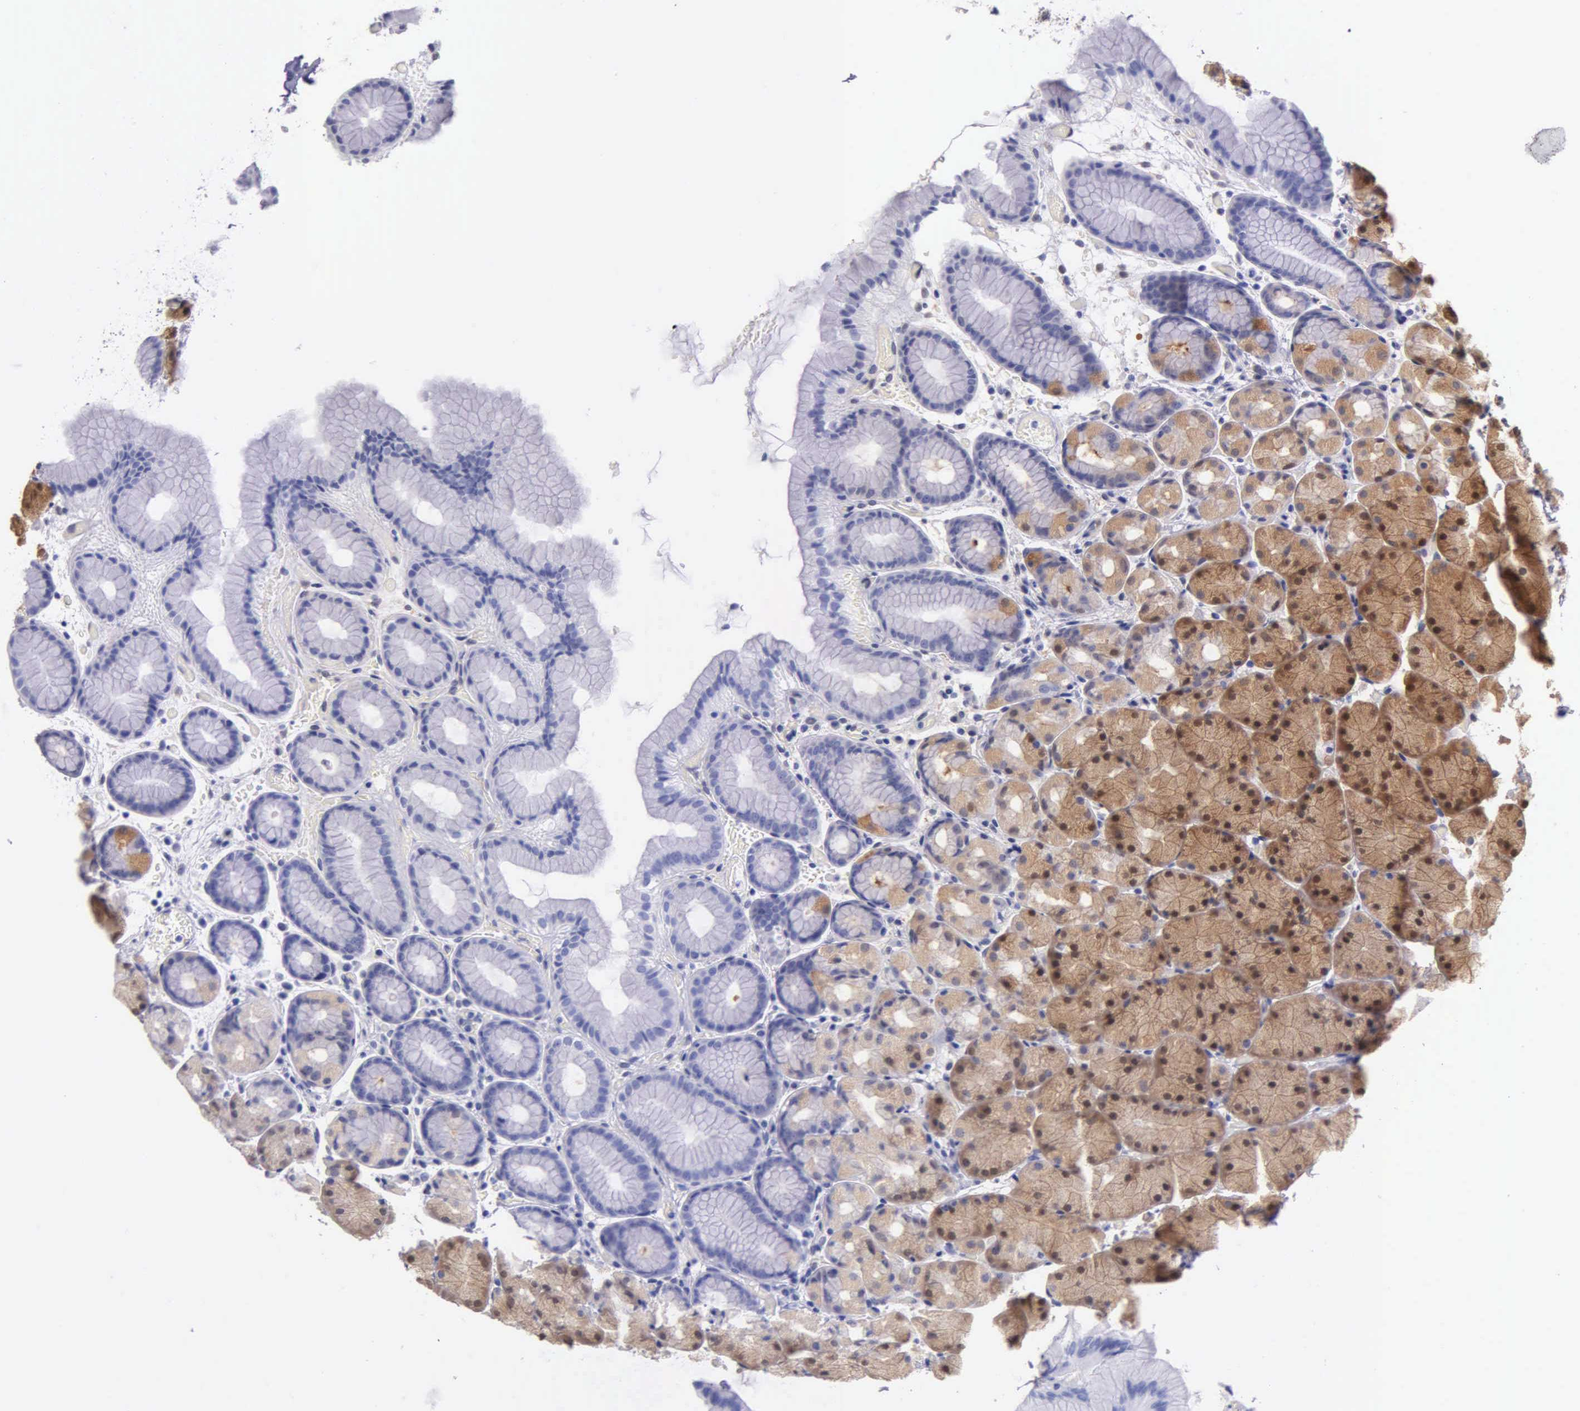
{"staining": {"intensity": "moderate", "quantity": "25%-75%", "location": "cytoplasmic/membranous"}, "tissue": "stomach", "cell_type": "Glandular cells", "image_type": "normal", "snomed": [{"axis": "morphology", "description": "Normal tissue, NOS"}, {"axis": "topography", "description": "Stomach, upper"}], "caption": "Normal stomach shows moderate cytoplasmic/membranous expression in approximately 25%-75% of glandular cells, visualized by immunohistochemistry.", "gene": "GSTT2B", "patient": {"sex": "male", "age": 47}}